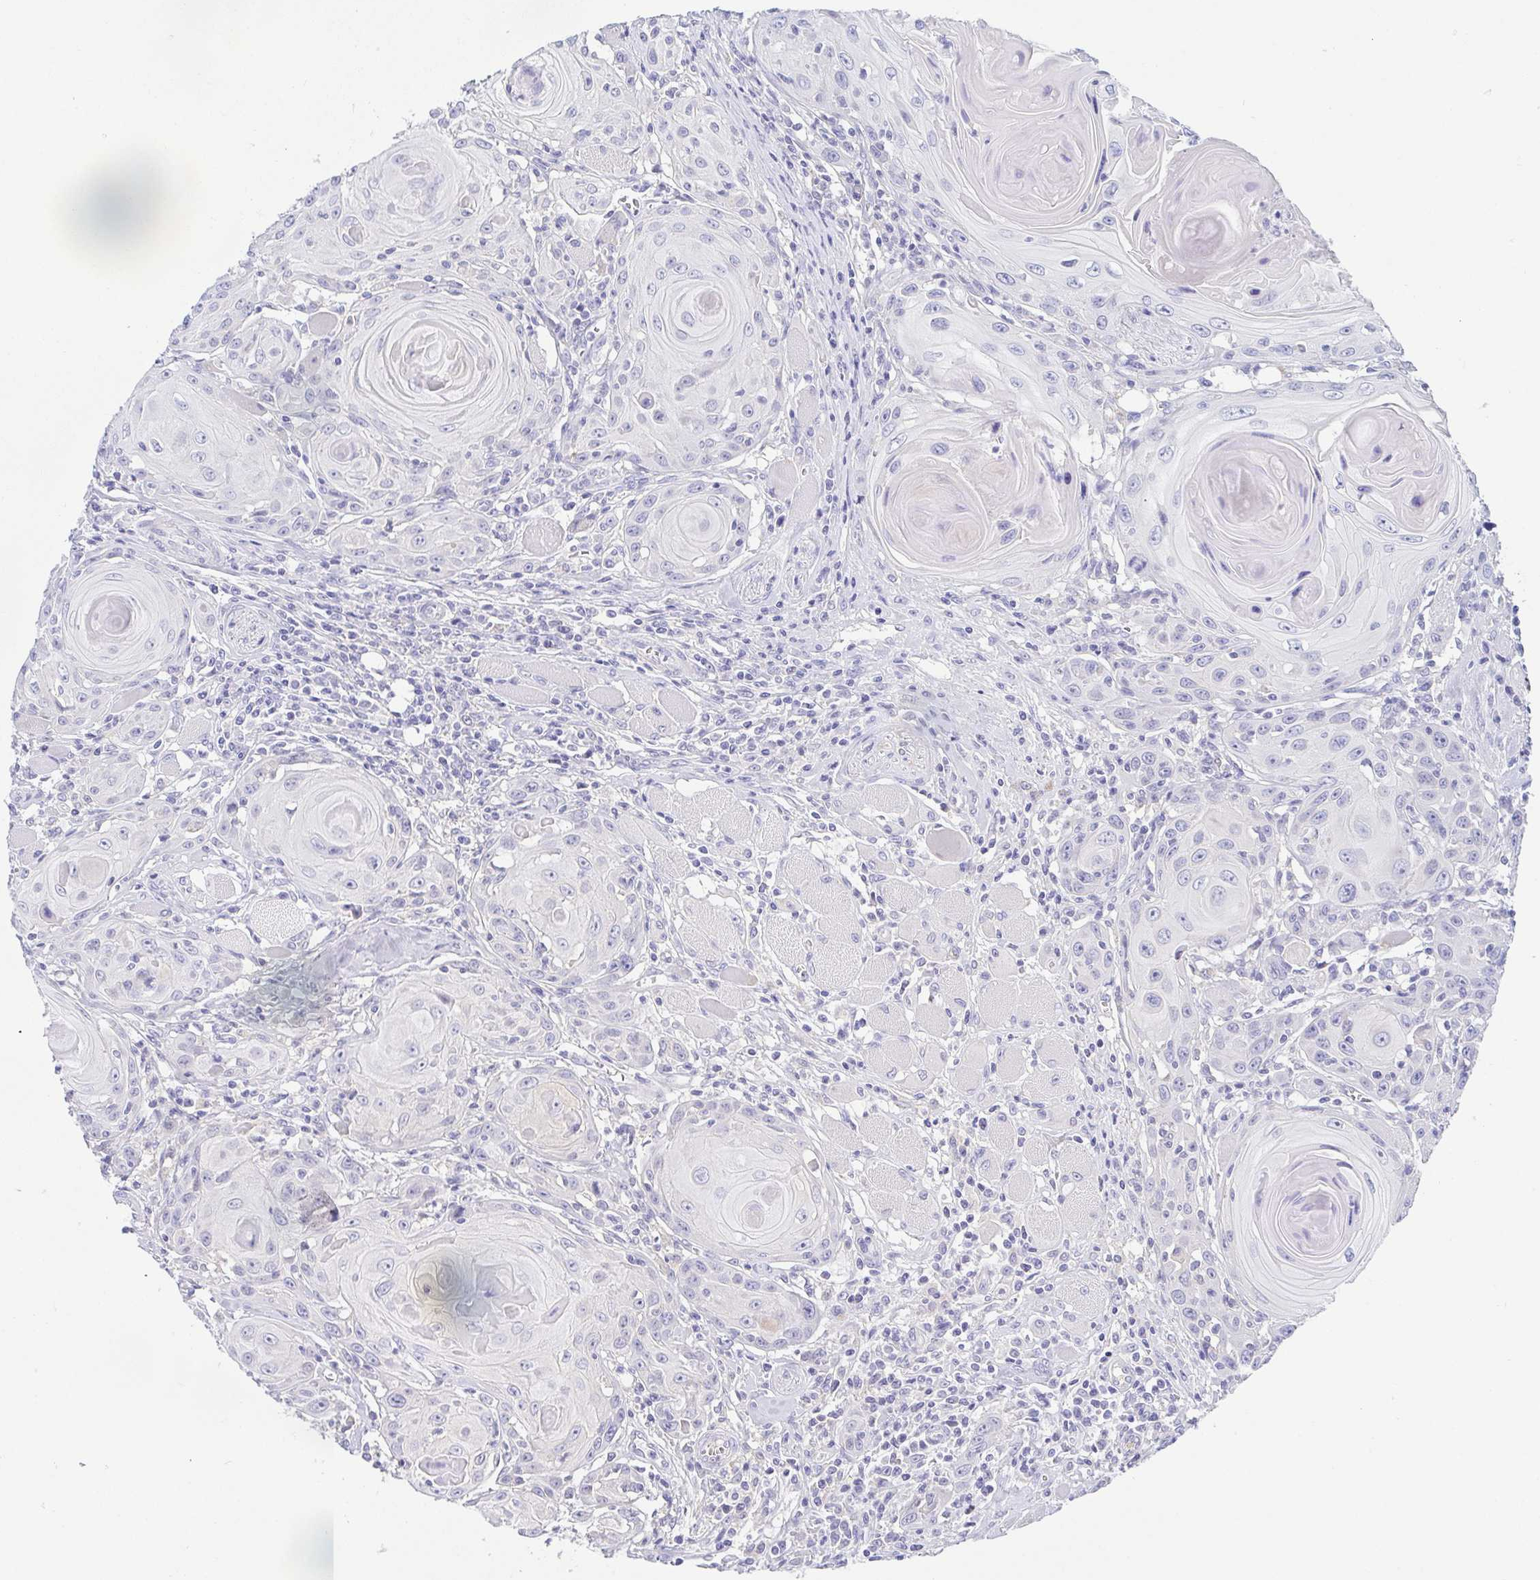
{"staining": {"intensity": "negative", "quantity": "none", "location": "none"}, "tissue": "head and neck cancer", "cell_type": "Tumor cells", "image_type": "cancer", "snomed": [{"axis": "morphology", "description": "Squamous cell carcinoma, NOS"}, {"axis": "topography", "description": "Head-Neck"}], "caption": "This is an IHC photomicrograph of head and neck cancer (squamous cell carcinoma). There is no positivity in tumor cells.", "gene": "TREH", "patient": {"sex": "female", "age": 80}}